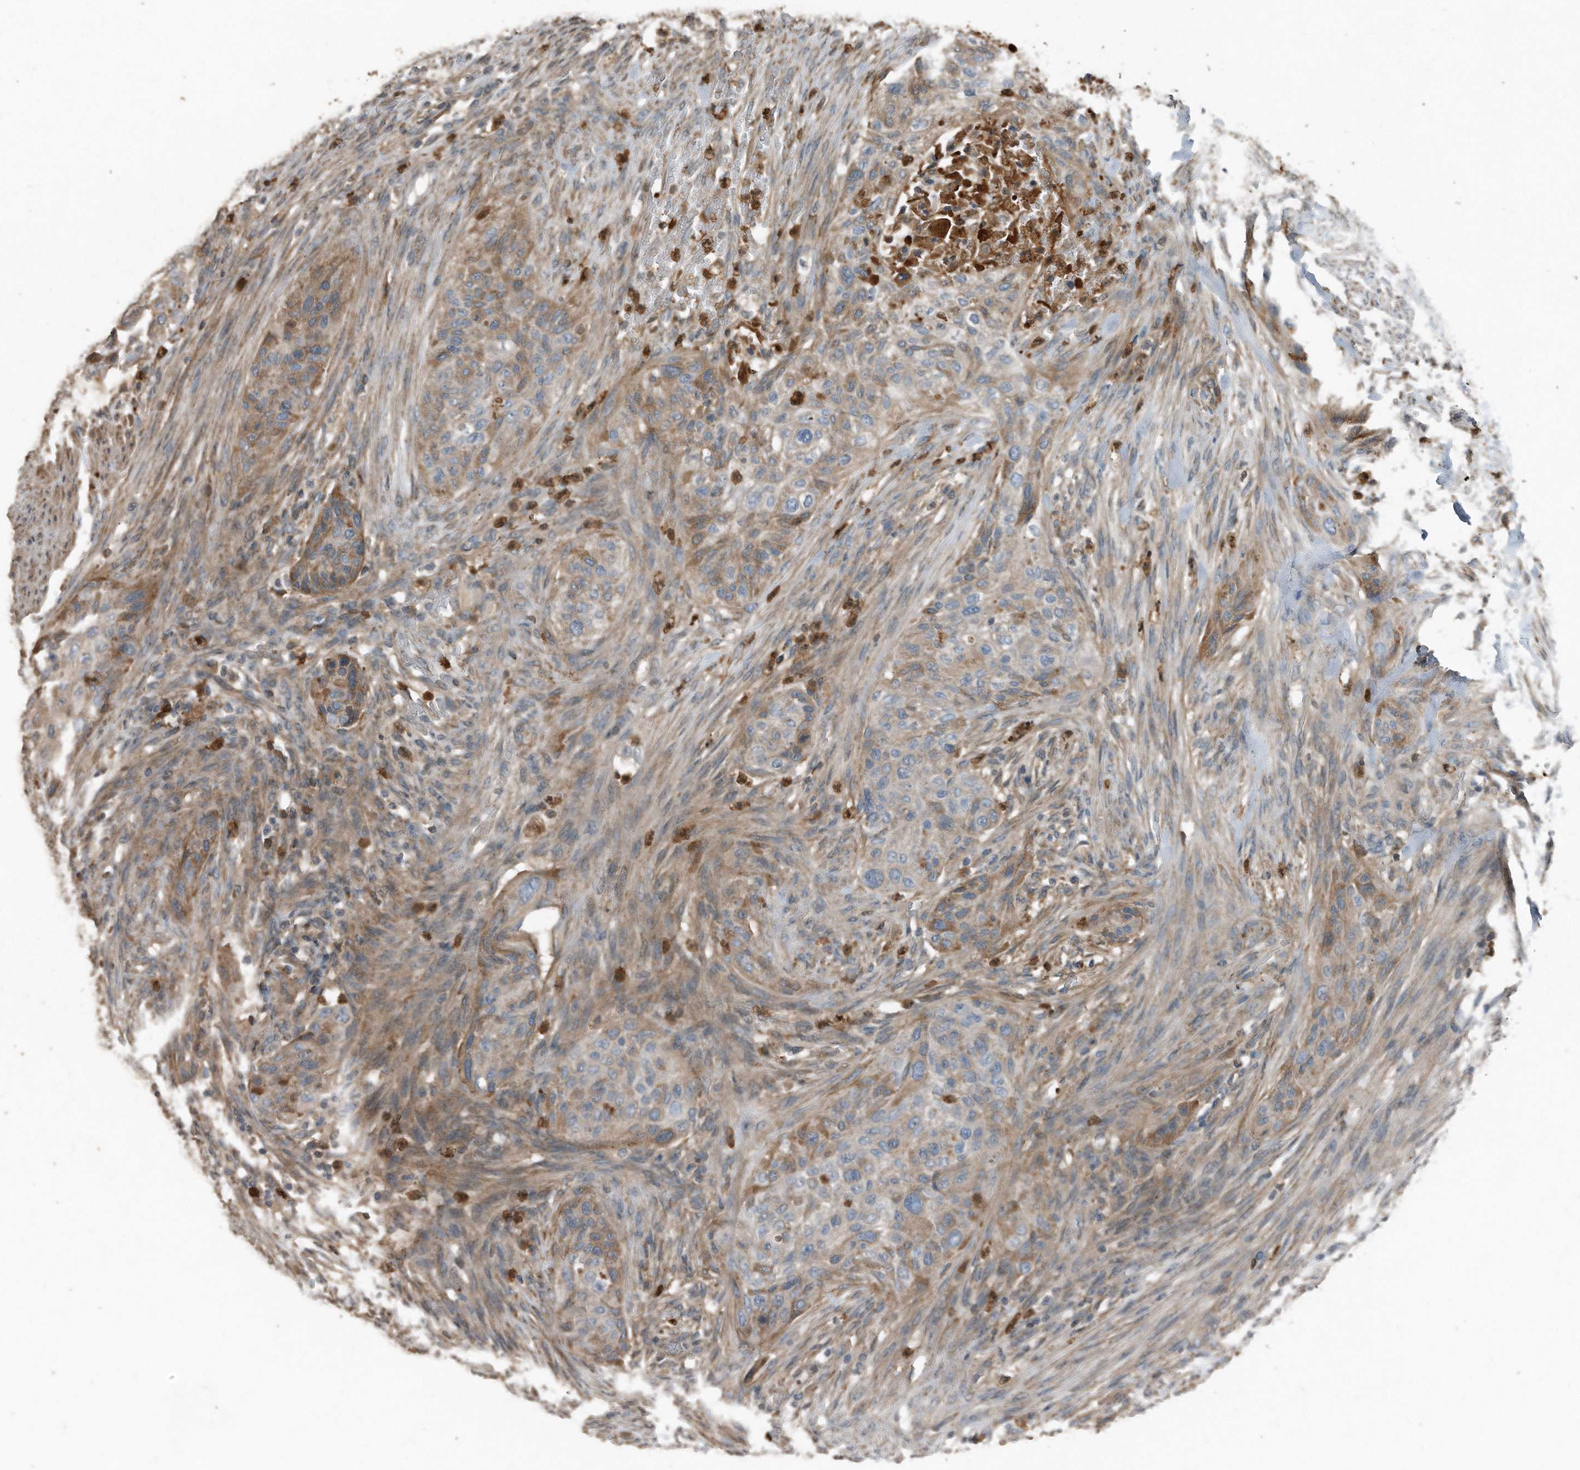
{"staining": {"intensity": "moderate", "quantity": "<25%", "location": "cytoplasmic/membranous"}, "tissue": "urothelial cancer", "cell_type": "Tumor cells", "image_type": "cancer", "snomed": [{"axis": "morphology", "description": "Urothelial carcinoma, High grade"}, {"axis": "topography", "description": "Urinary bladder"}], "caption": "High-grade urothelial carcinoma was stained to show a protein in brown. There is low levels of moderate cytoplasmic/membranous staining in about <25% of tumor cells.", "gene": "C9", "patient": {"sex": "male", "age": 35}}